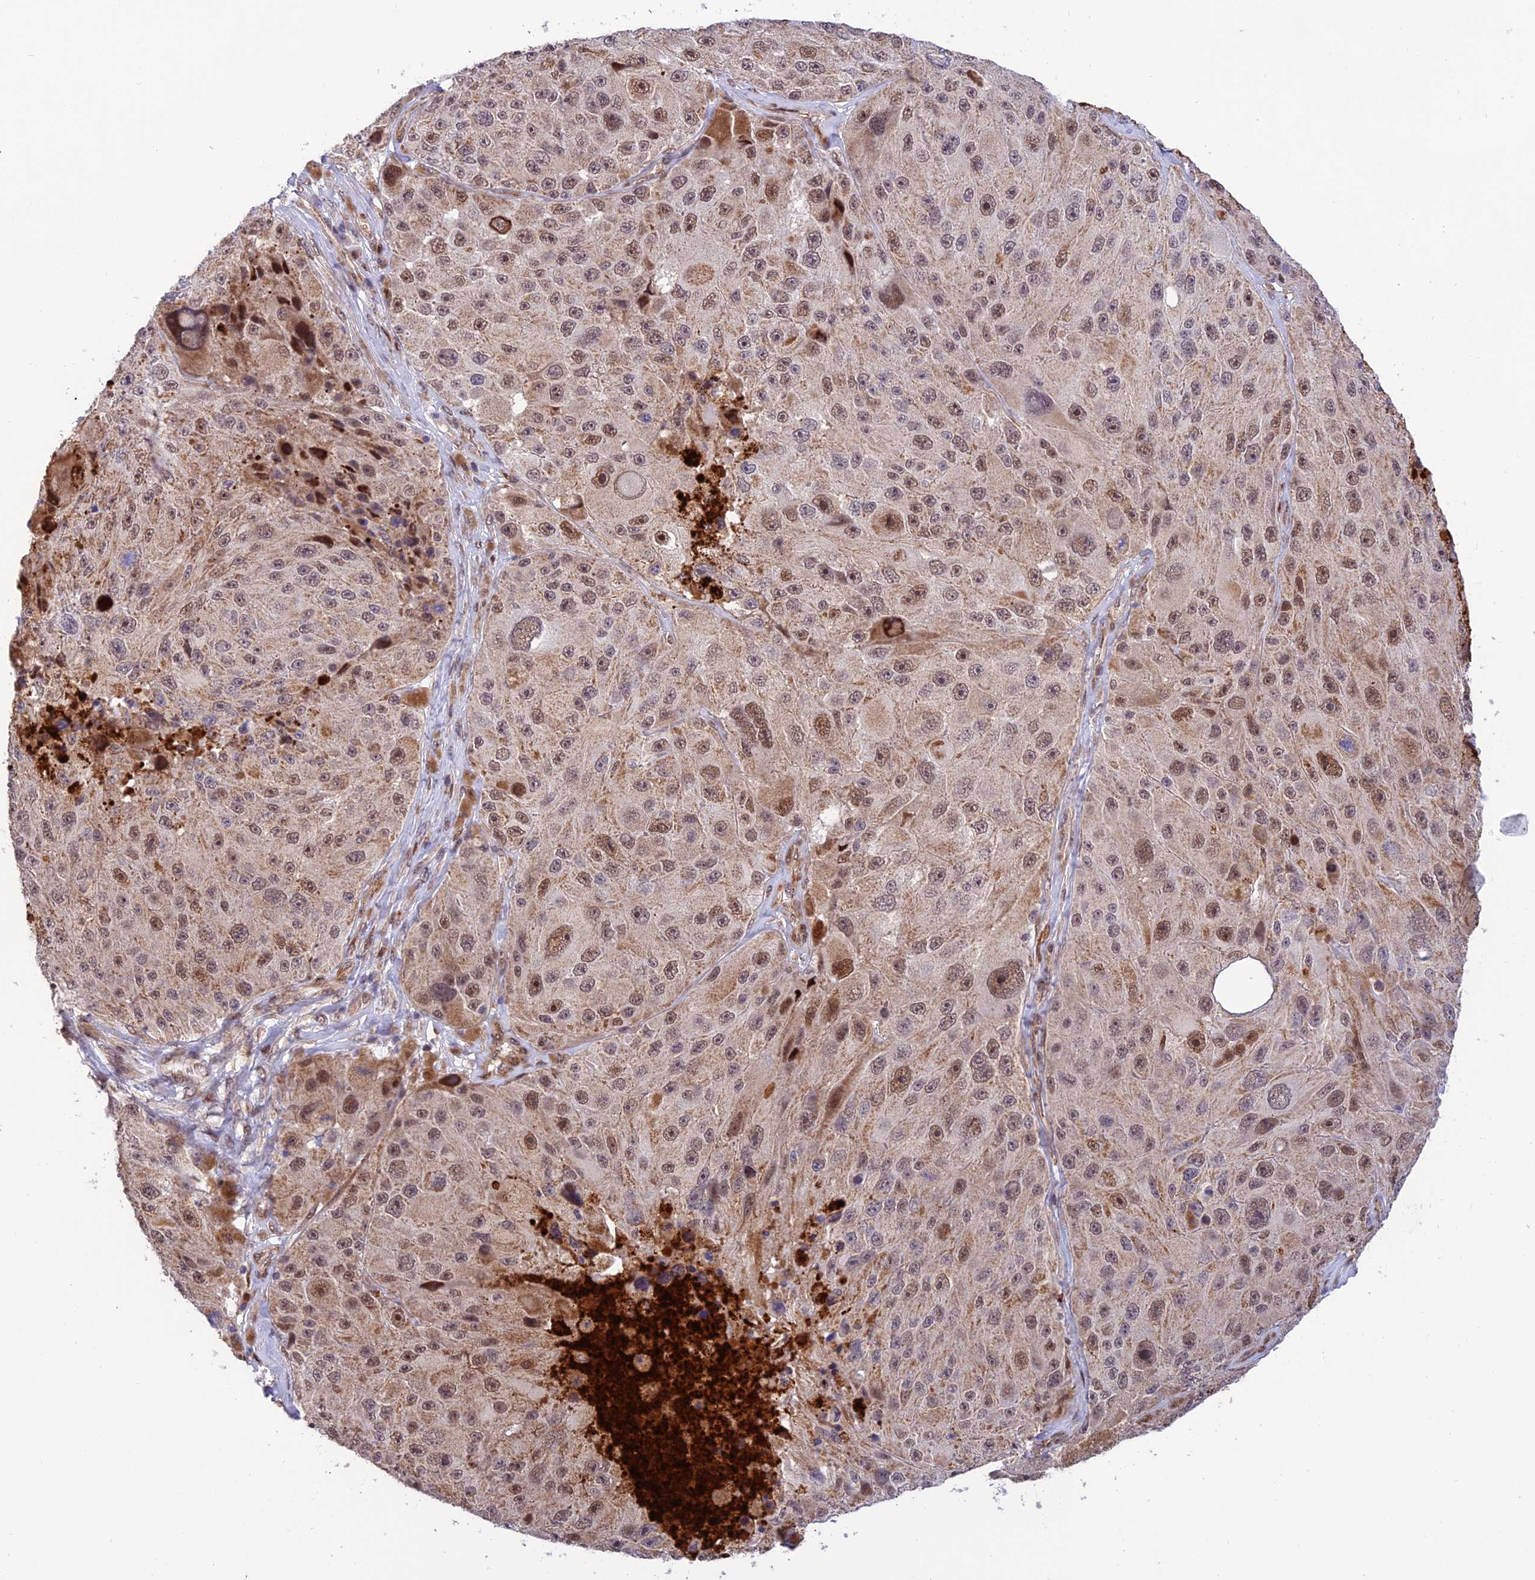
{"staining": {"intensity": "weak", "quantity": ">75%", "location": "cytoplasmic/membranous,nuclear"}, "tissue": "melanoma", "cell_type": "Tumor cells", "image_type": "cancer", "snomed": [{"axis": "morphology", "description": "Malignant melanoma, Metastatic site"}, {"axis": "topography", "description": "Lymph node"}], "caption": "Immunohistochemistry photomicrograph of human melanoma stained for a protein (brown), which displays low levels of weak cytoplasmic/membranous and nuclear expression in approximately >75% of tumor cells.", "gene": "WDR55", "patient": {"sex": "male", "age": 62}}